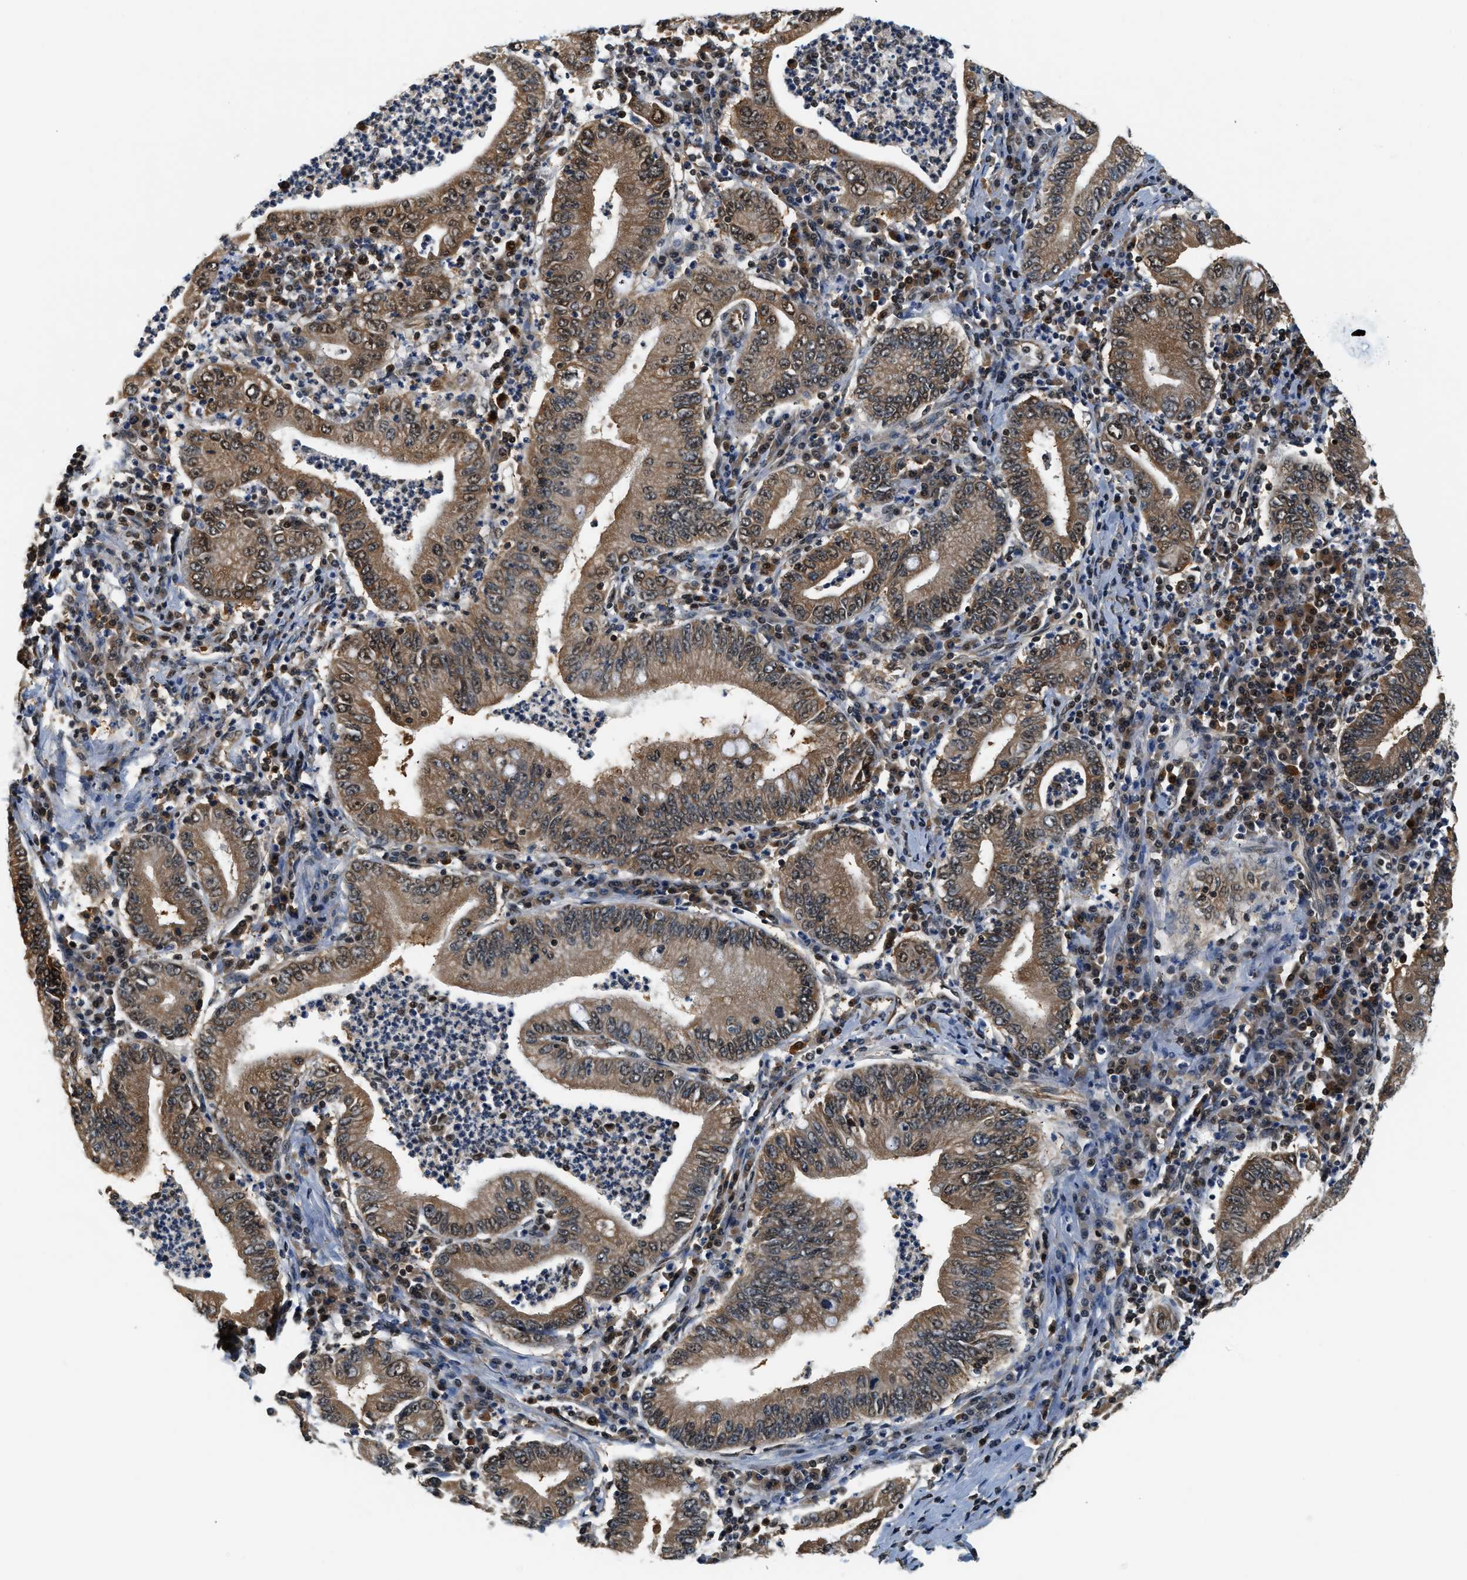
{"staining": {"intensity": "strong", "quantity": ">75%", "location": "cytoplasmic/membranous"}, "tissue": "stomach cancer", "cell_type": "Tumor cells", "image_type": "cancer", "snomed": [{"axis": "morphology", "description": "Normal tissue, NOS"}, {"axis": "morphology", "description": "Adenocarcinoma, NOS"}, {"axis": "topography", "description": "Esophagus"}, {"axis": "topography", "description": "Stomach, upper"}, {"axis": "topography", "description": "Peripheral nerve tissue"}], "caption": "About >75% of tumor cells in stomach cancer exhibit strong cytoplasmic/membranous protein expression as visualized by brown immunohistochemical staining.", "gene": "PSMD3", "patient": {"sex": "male", "age": 62}}